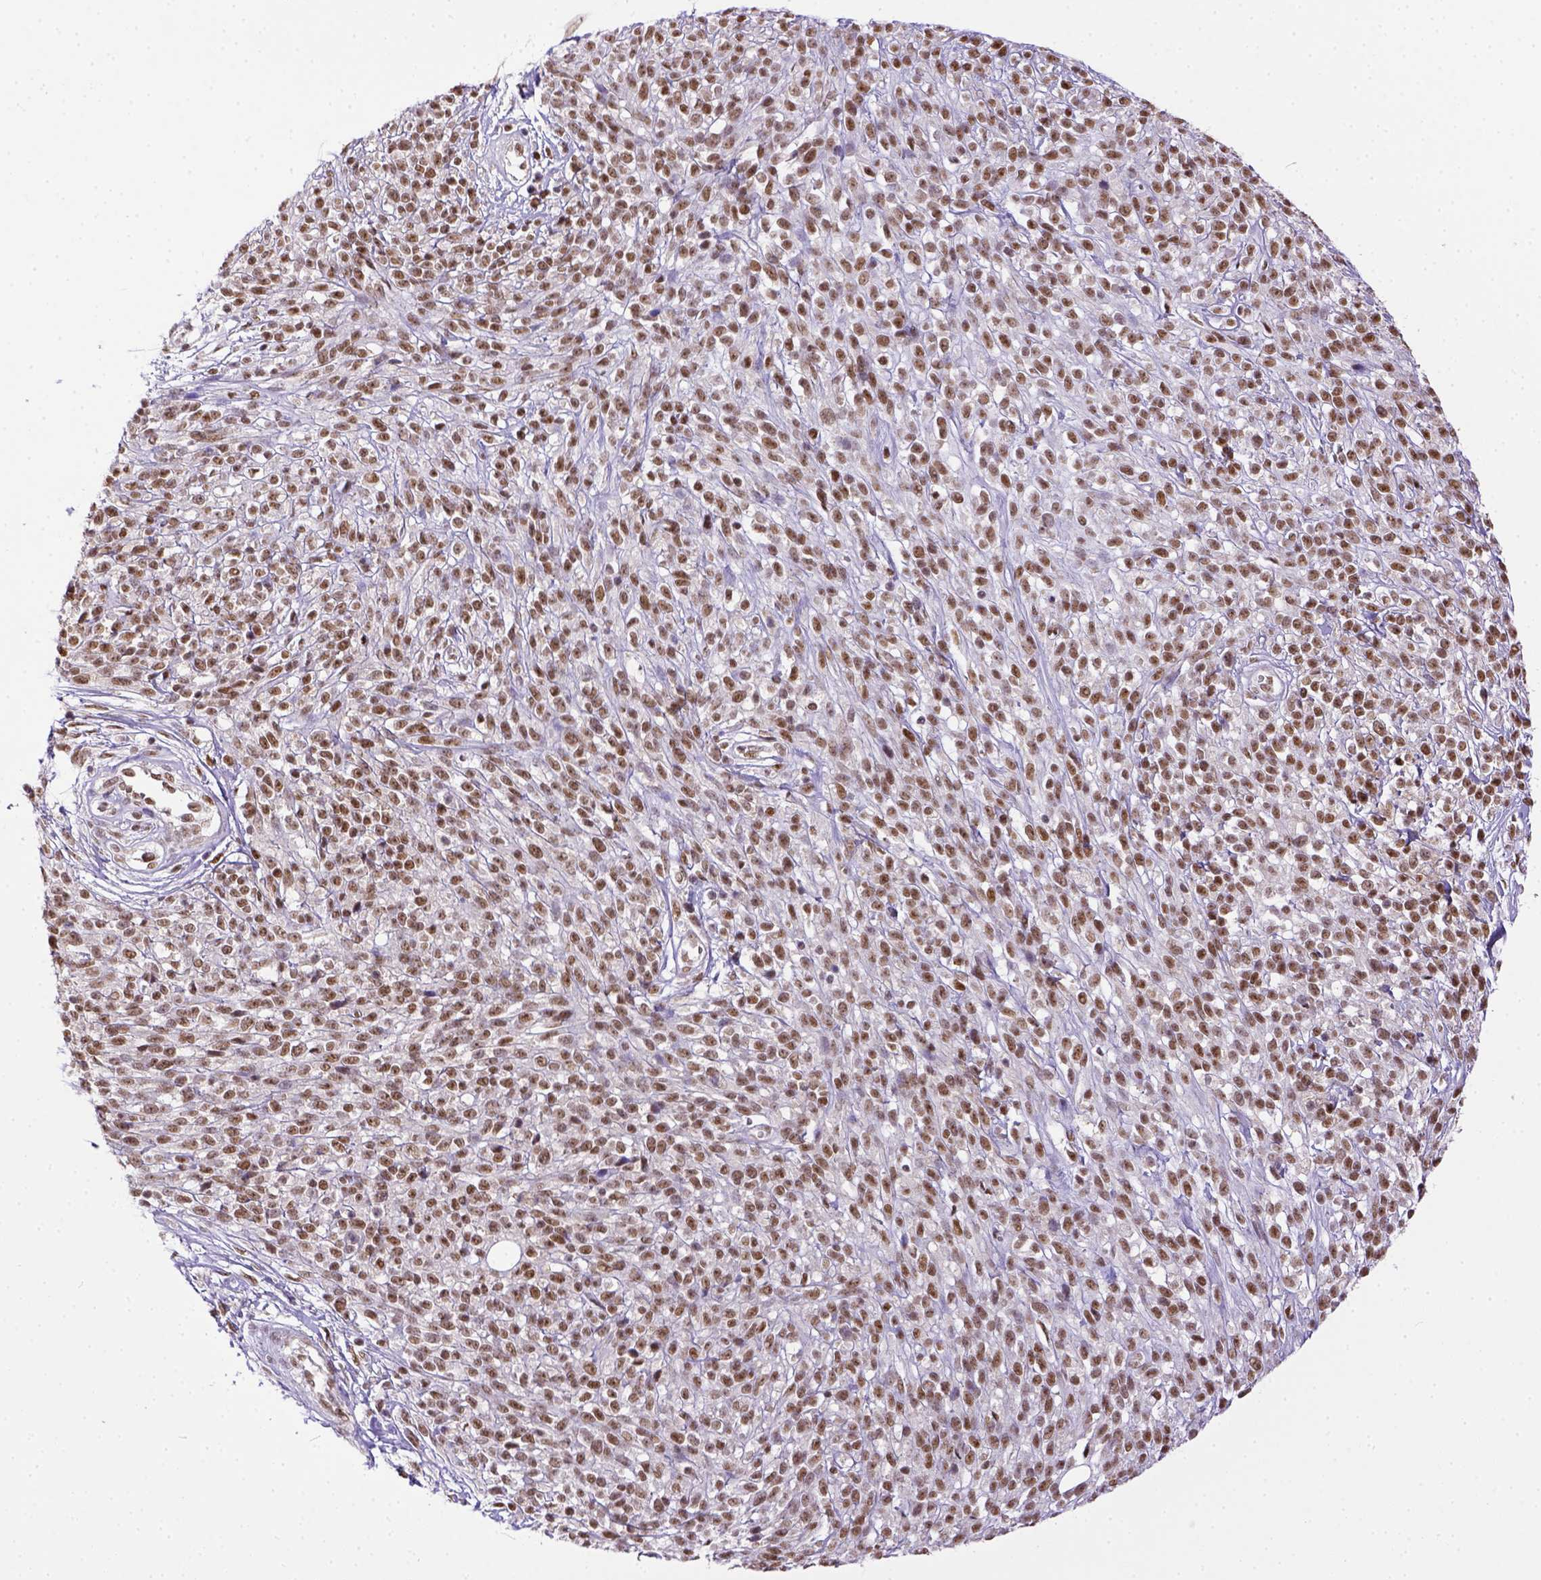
{"staining": {"intensity": "moderate", "quantity": ">75%", "location": "nuclear"}, "tissue": "melanoma", "cell_type": "Tumor cells", "image_type": "cancer", "snomed": [{"axis": "morphology", "description": "Malignant melanoma, NOS"}, {"axis": "topography", "description": "Skin"}, {"axis": "topography", "description": "Skin of trunk"}], "caption": "Protein staining of melanoma tissue reveals moderate nuclear positivity in approximately >75% of tumor cells. (DAB IHC, brown staining for protein, blue staining for nuclei).", "gene": "ERCC1", "patient": {"sex": "male", "age": 74}}